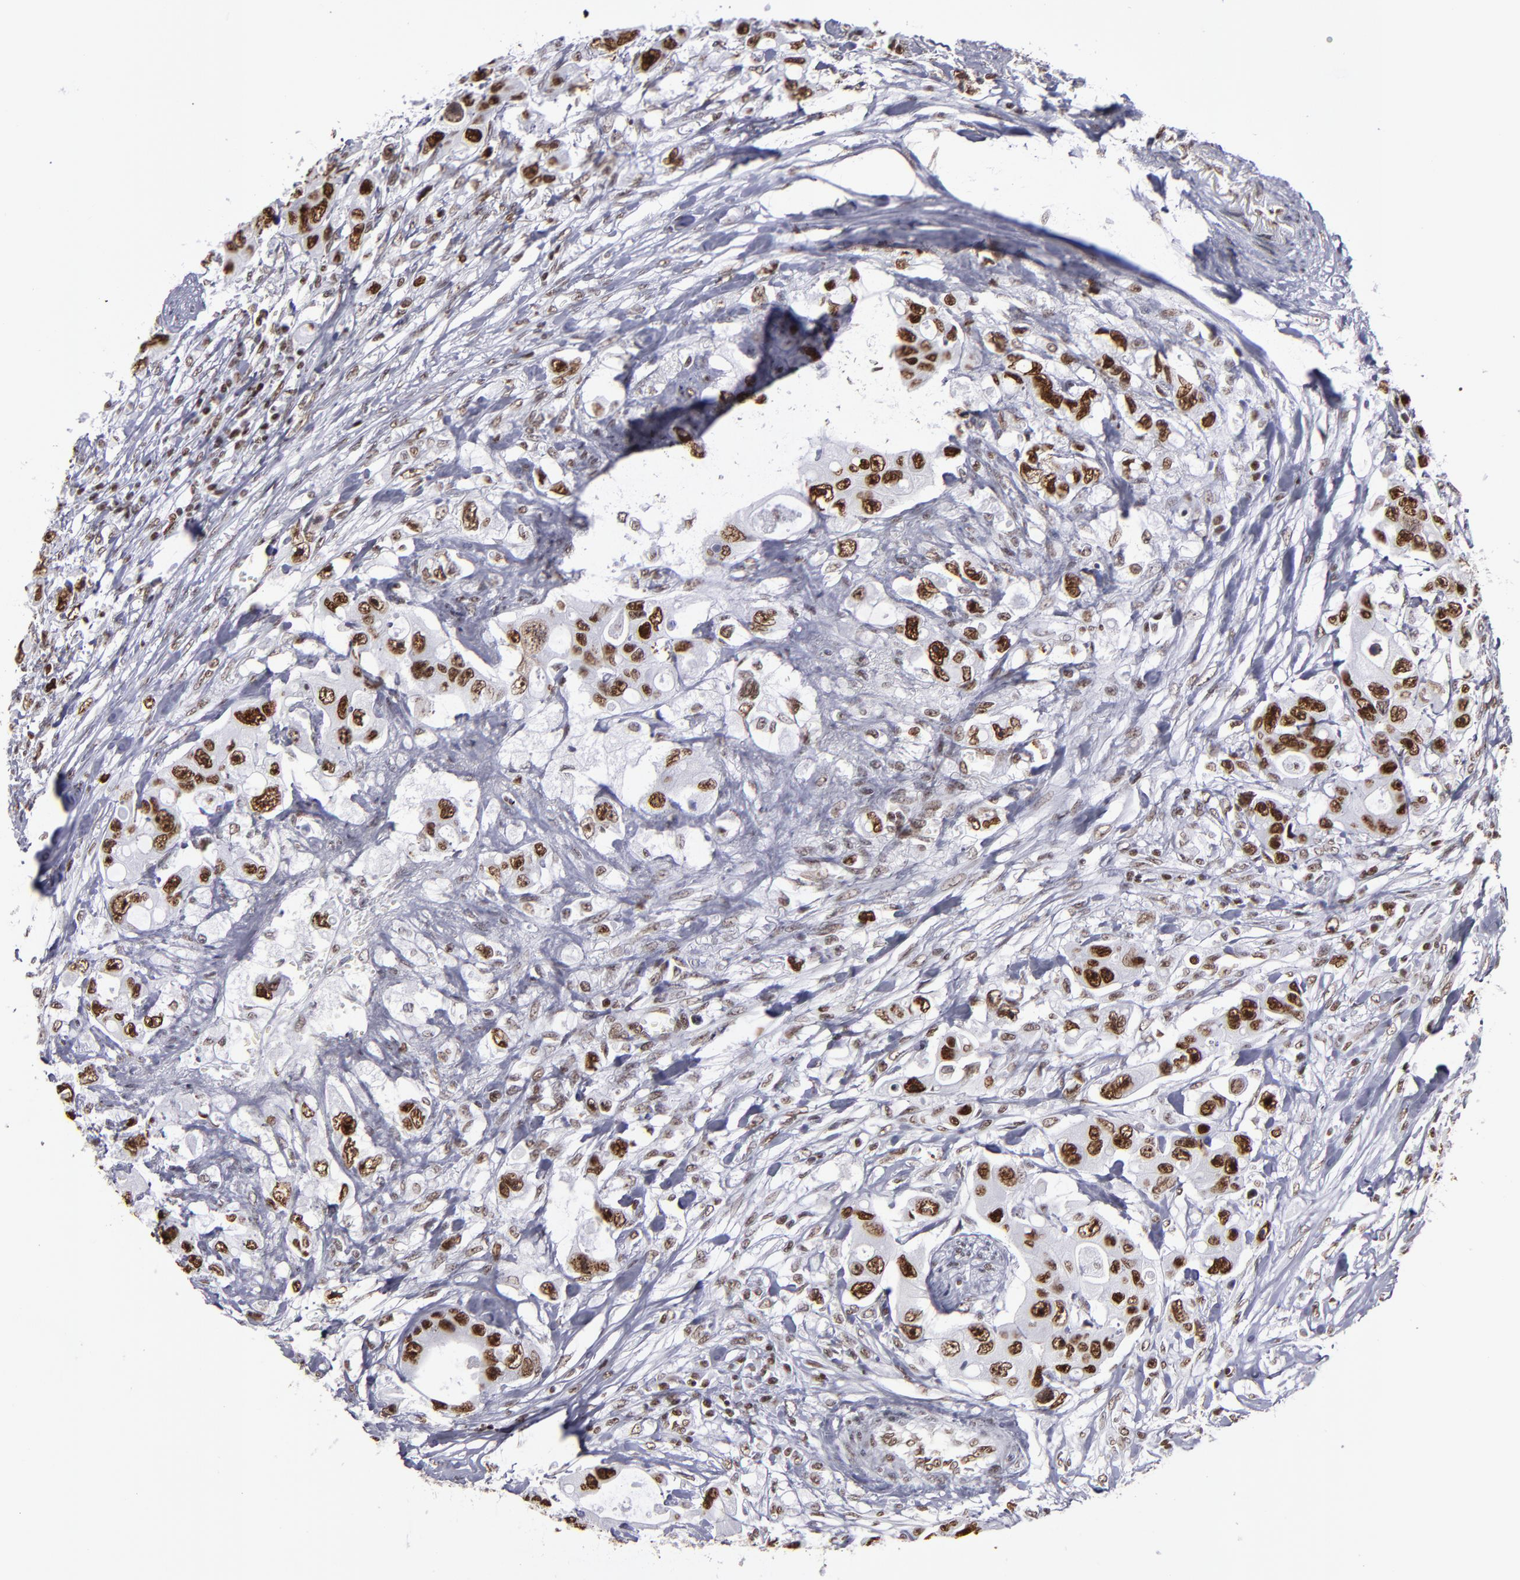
{"staining": {"intensity": "strong", "quantity": ">75%", "location": "nuclear"}, "tissue": "colorectal cancer", "cell_type": "Tumor cells", "image_type": "cancer", "snomed": [{"axis": "morphology", "description": "Adenocarcinoma, NOS"}, {"axis": "topography", "description": "Colon"}], "caption": "This histopathology image shows IHC staining of colorectal adenocarcinoma, with high strong nuclear expression in approximately >75% of tumor cells.", "gene": "TERF2", "patient": {"sex": "female", "age": 46}}